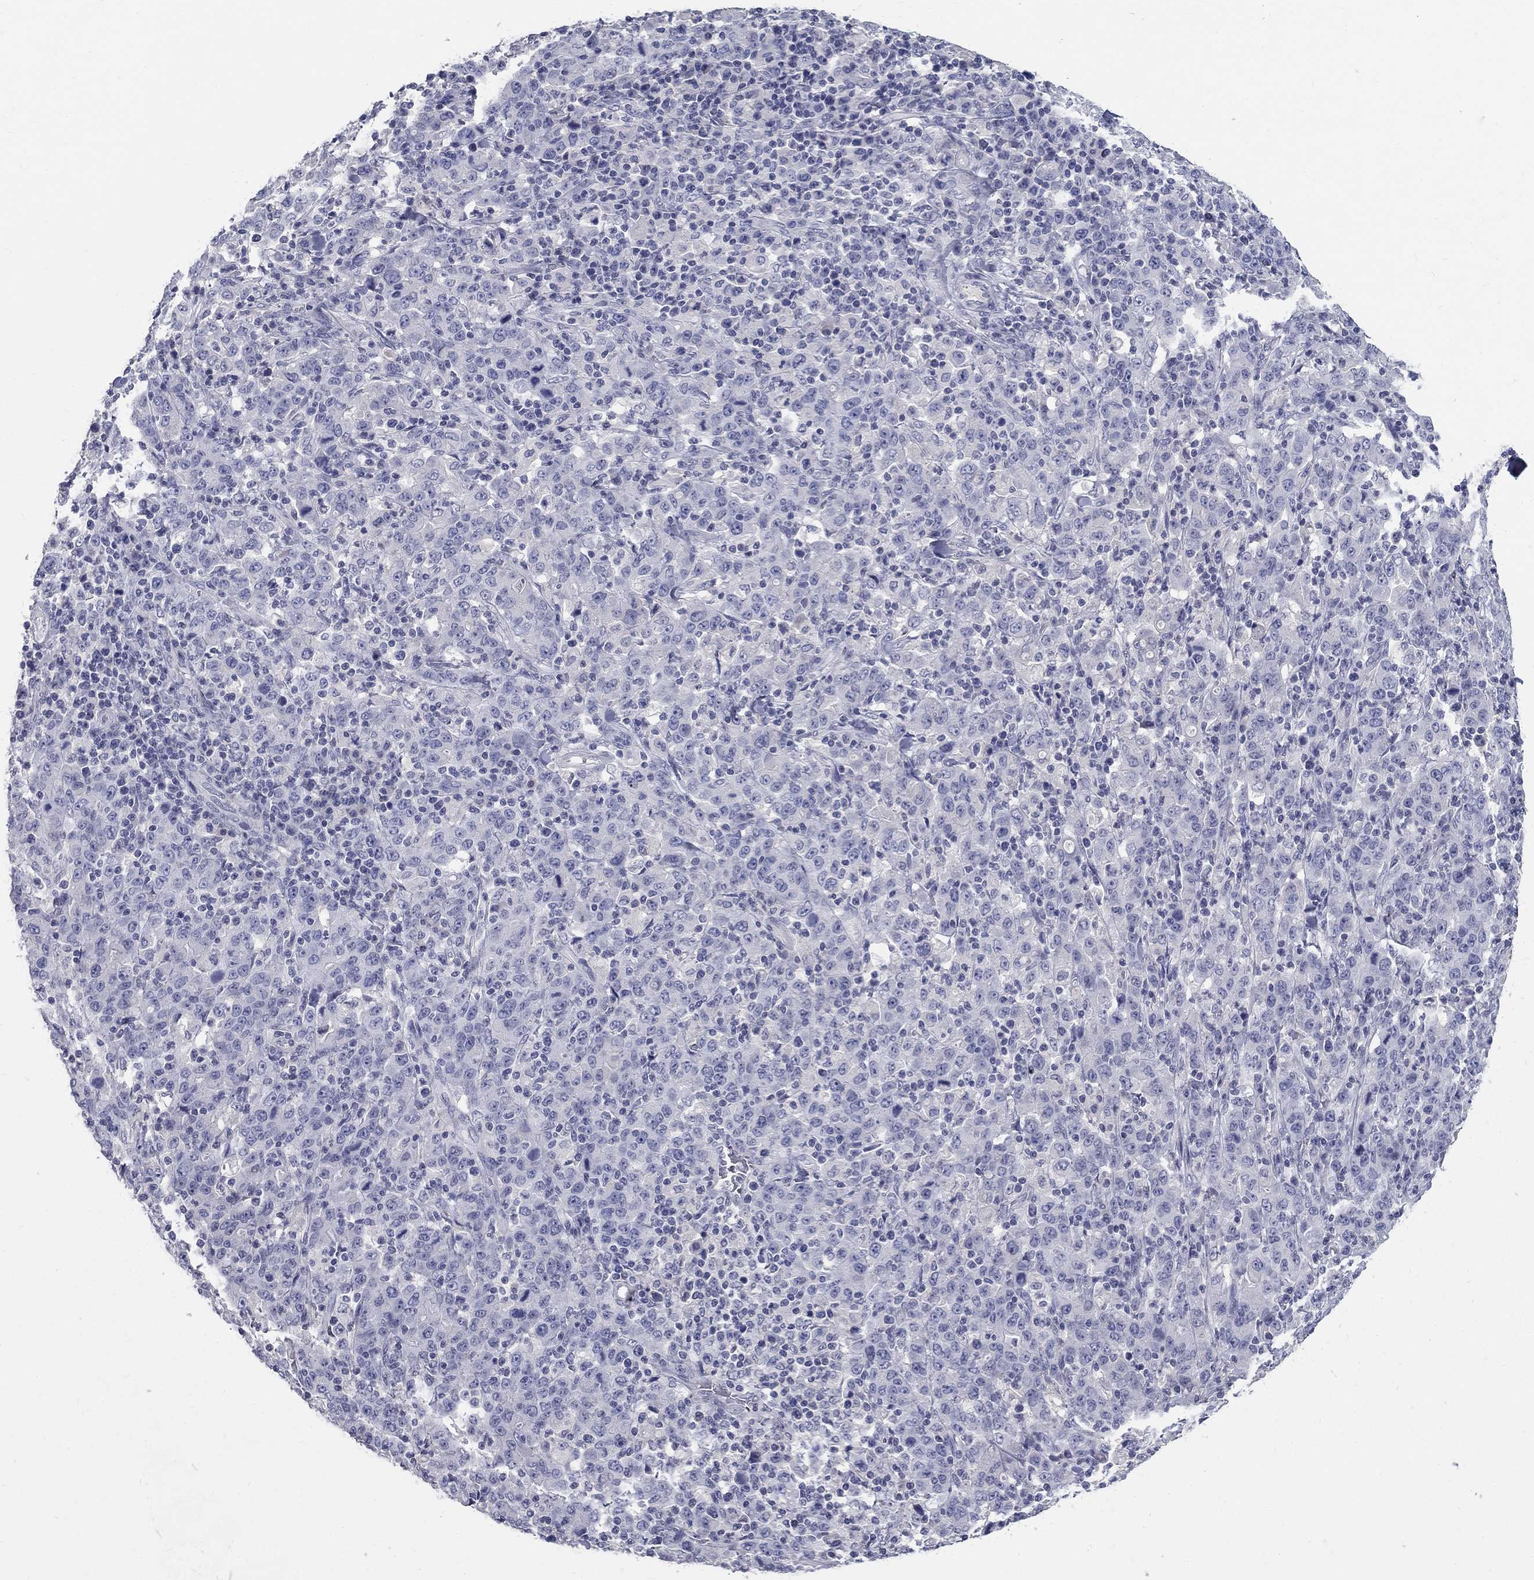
{"staining": {"intensity": "negative", "quantity": "none", "location": "none"}, "tissue": "stomach cancer", "cell_type": "Tumor cells", "image_type": "cancer", "snomed": [{"axis": "morphology", "description": "Adenocarcinoma, NOS"}, {"axis": "topography", "description": "Stomach, upper"}], "caption": "This is an IHC photomicrograph of adenocarcinoma (stomach). There is no staining in tumor cells.", "gene": "PTH1R", "patient": {"sex": "male", "age": 69}}